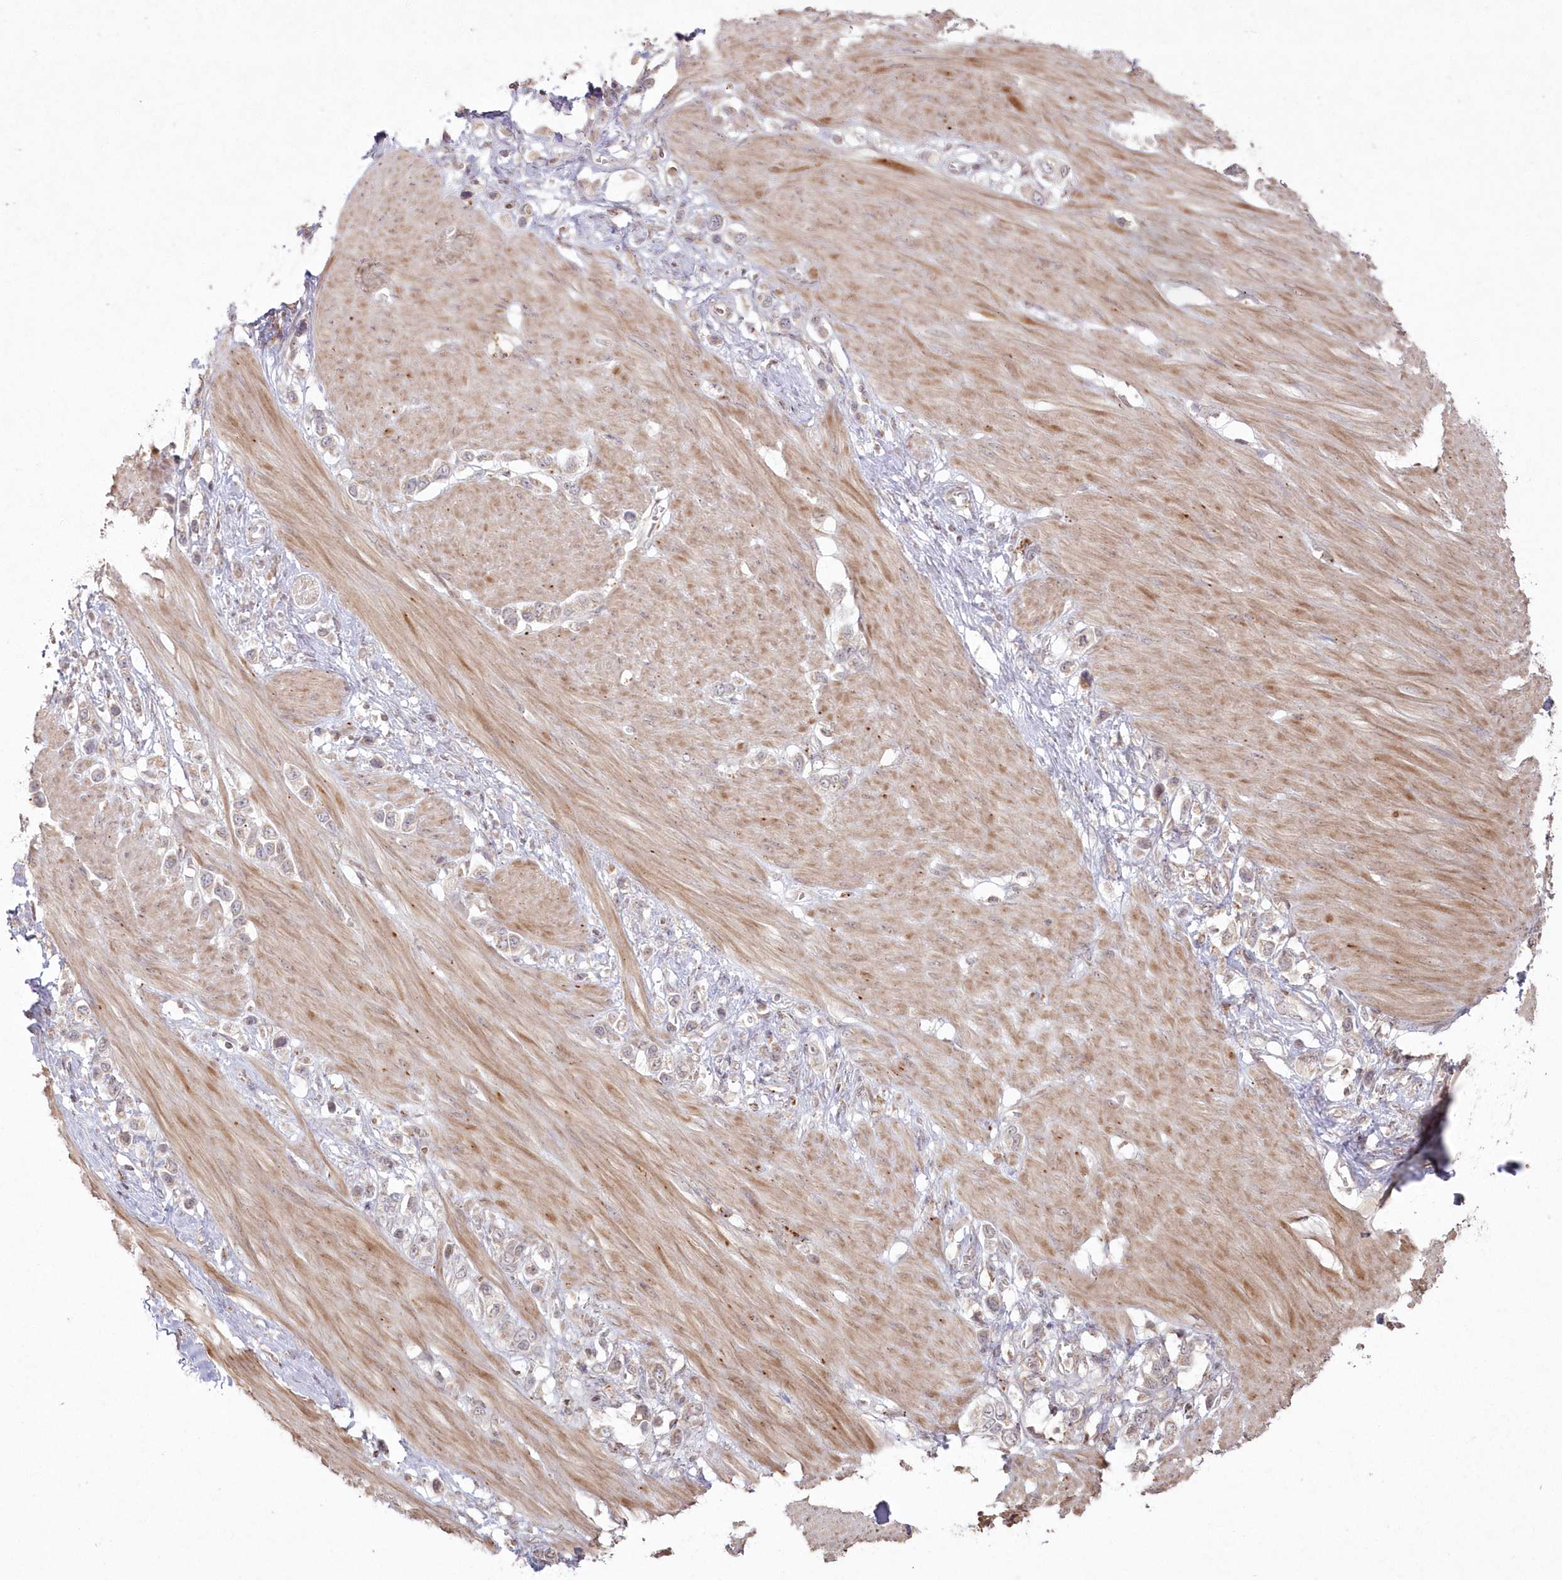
{"staining": {"intensity": "negative", "quantity": "none", "location": "none"}, "tissue": "stomach cancer", "cell_type": "Tumor cells", "image_type": "cancer", "snomed": [{"axis": "morphology", "description": "Adenocarcinoma, NOS"}, {"axis": "topography", "description": "Stomach"}], "caption": "Stomach cancer was stained to show a protein in brown. There is no significant expression in tumor cells. (DAB immunohistochemistry (IHC) visualized using brightfield microscopy, high magnification).", "gene": "ARSB", "patient": {"sex": "female", "age": 65}}